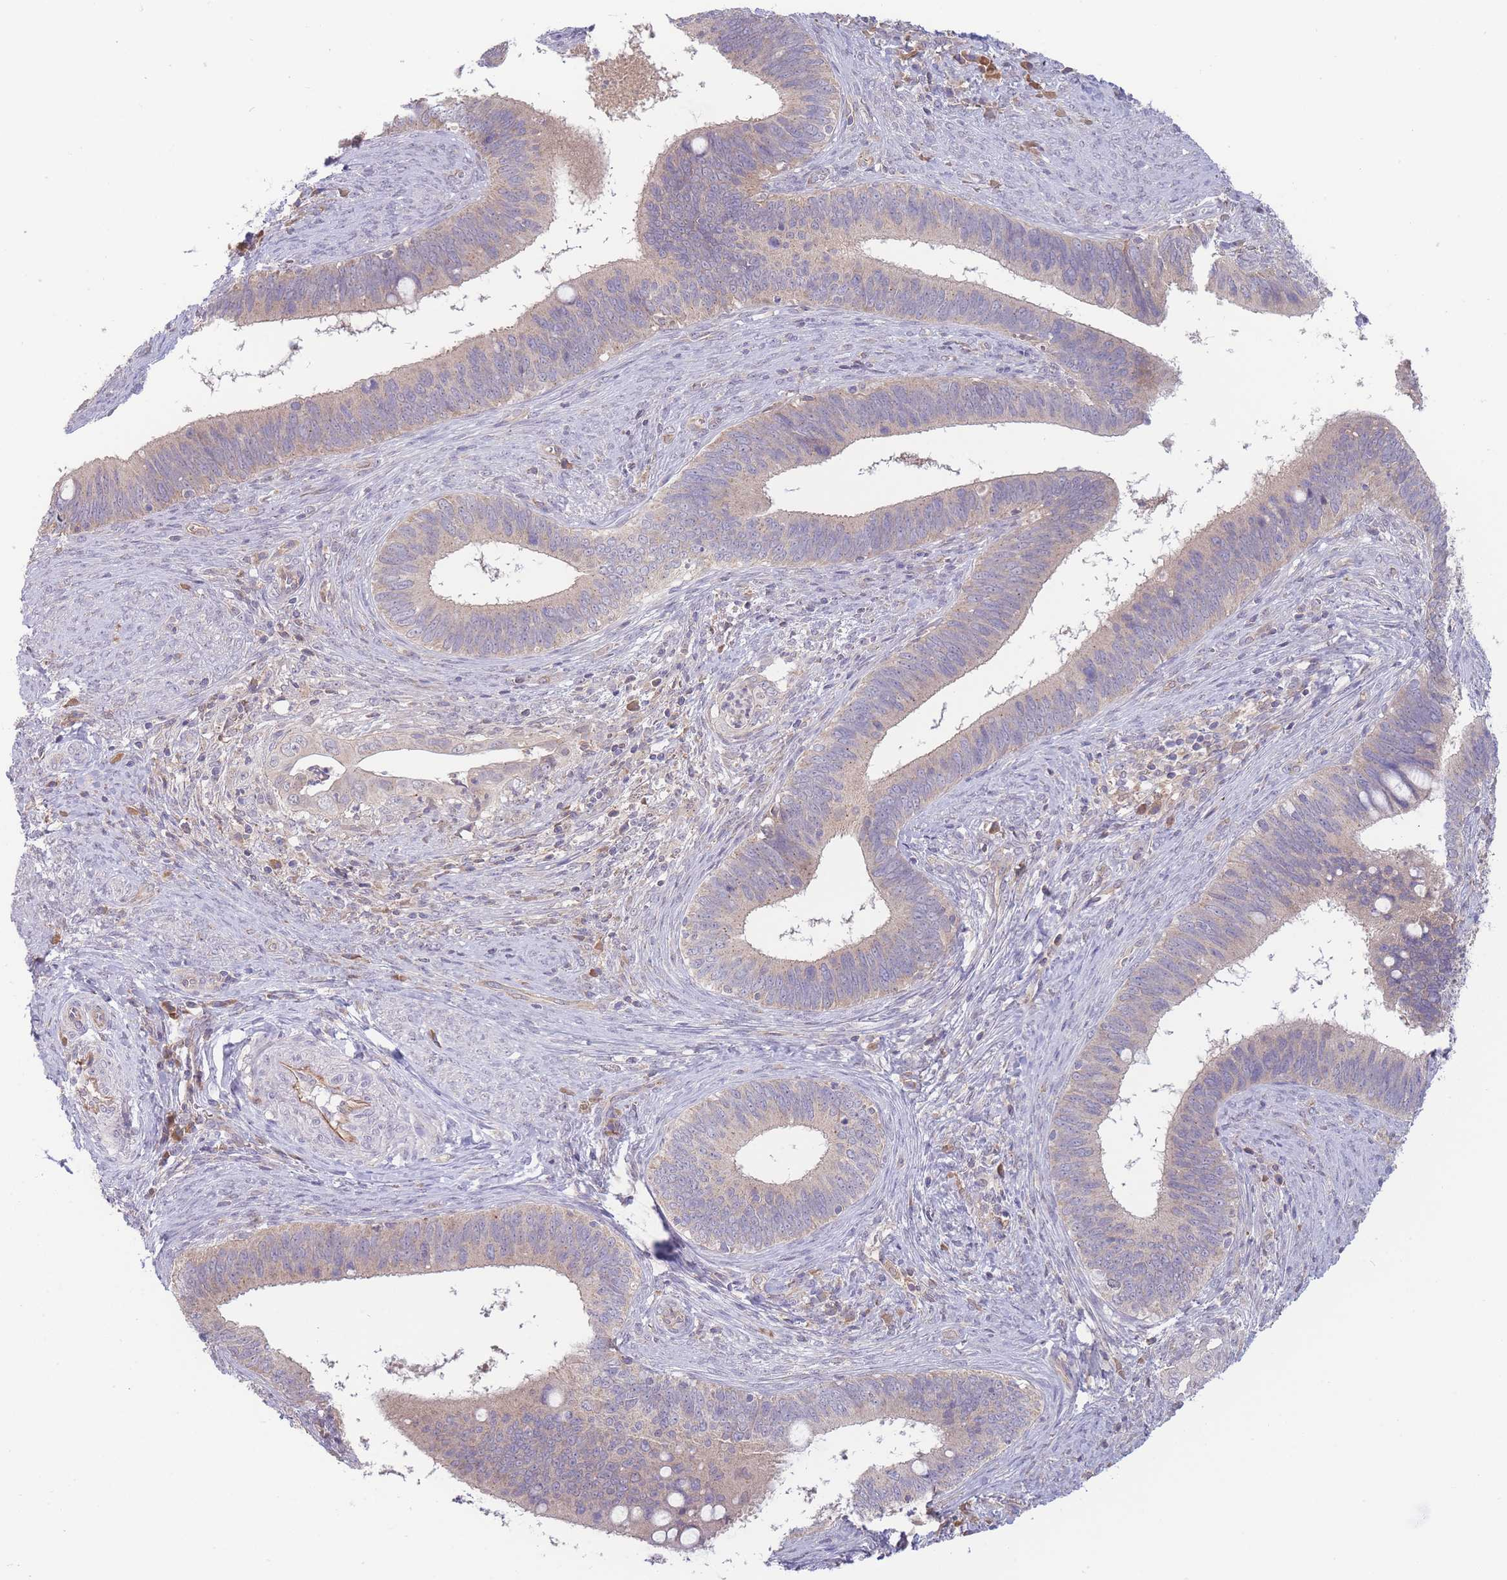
{"staining": {"intensity": "weak", "quantity": "<25%", "location": "cytoplasmic/membranous"}, "tissue": "cervical cancer", "cell_type": "Tumor cells", "image_type": "cancer", "snomed": [{"axis": "morphology", "description": "Adenocarcinoma, NOS"}, {"axis": "topography", "description": "Cervix"}], "caption": "The immunohistochemistry photomicrograph has no significant staining in tumor cells of cervical cancer tissue. The staining was performed using DAB to visualize the protein expression in brown, while the nuclei were stained in blue with hematoxylin (Magnification: 20x).", "gene": "NDUFAF5", "patient": {"sex": "female", "age": 42}}